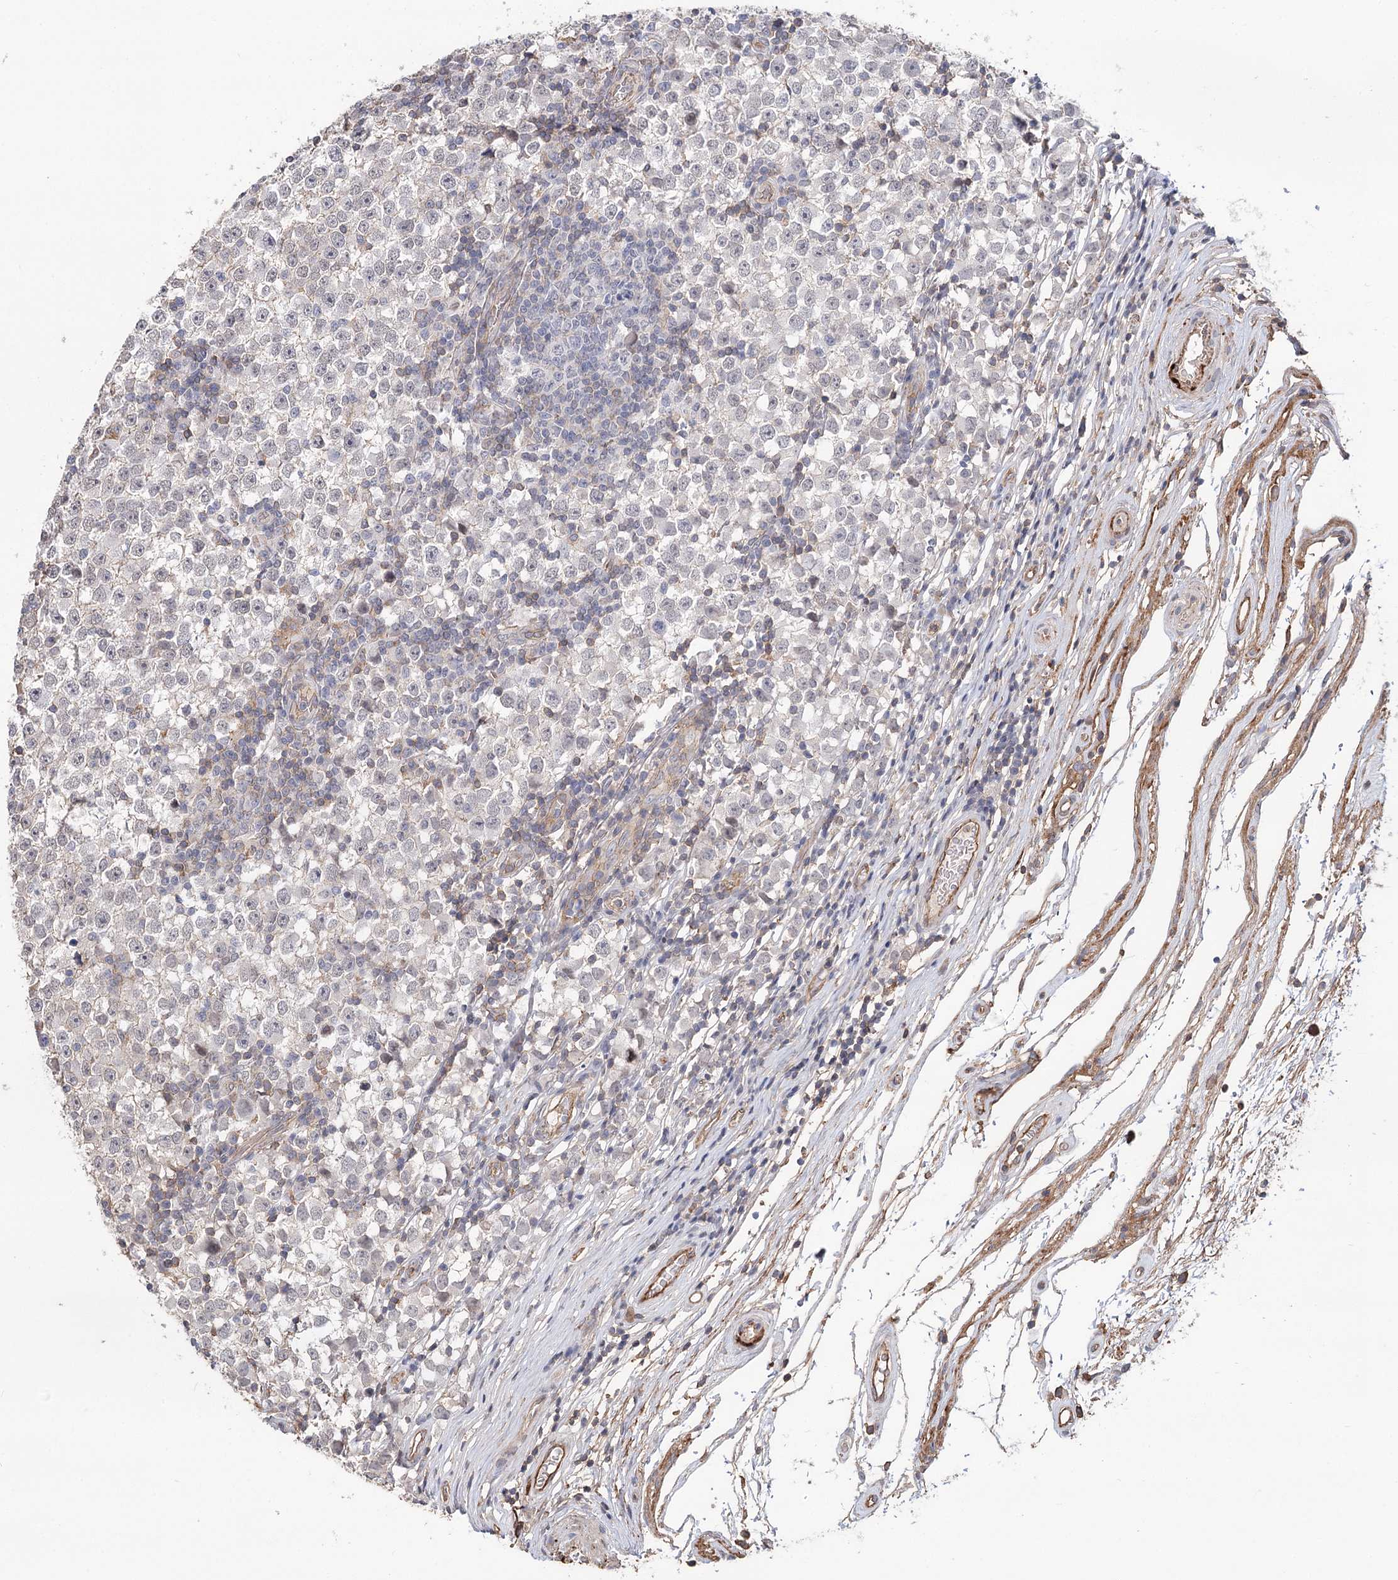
{"staining": {"intensity": "negative", "quantity": "none", "location": "none"}, "tissue": "testis cancer", "cell_type": "Tumor cells", "image_type": "cancer", "snomed": [{"axis": "morphology", "description": "Seminoma, NOS"}, {"axis": "topography", "description": "Testis"}], "caption": "The histopathology image reveals no significant staining in tumor cells of seminoma (testis).", "gene": "TMEM218", "patient": {"sex": "male", "age": 65}}